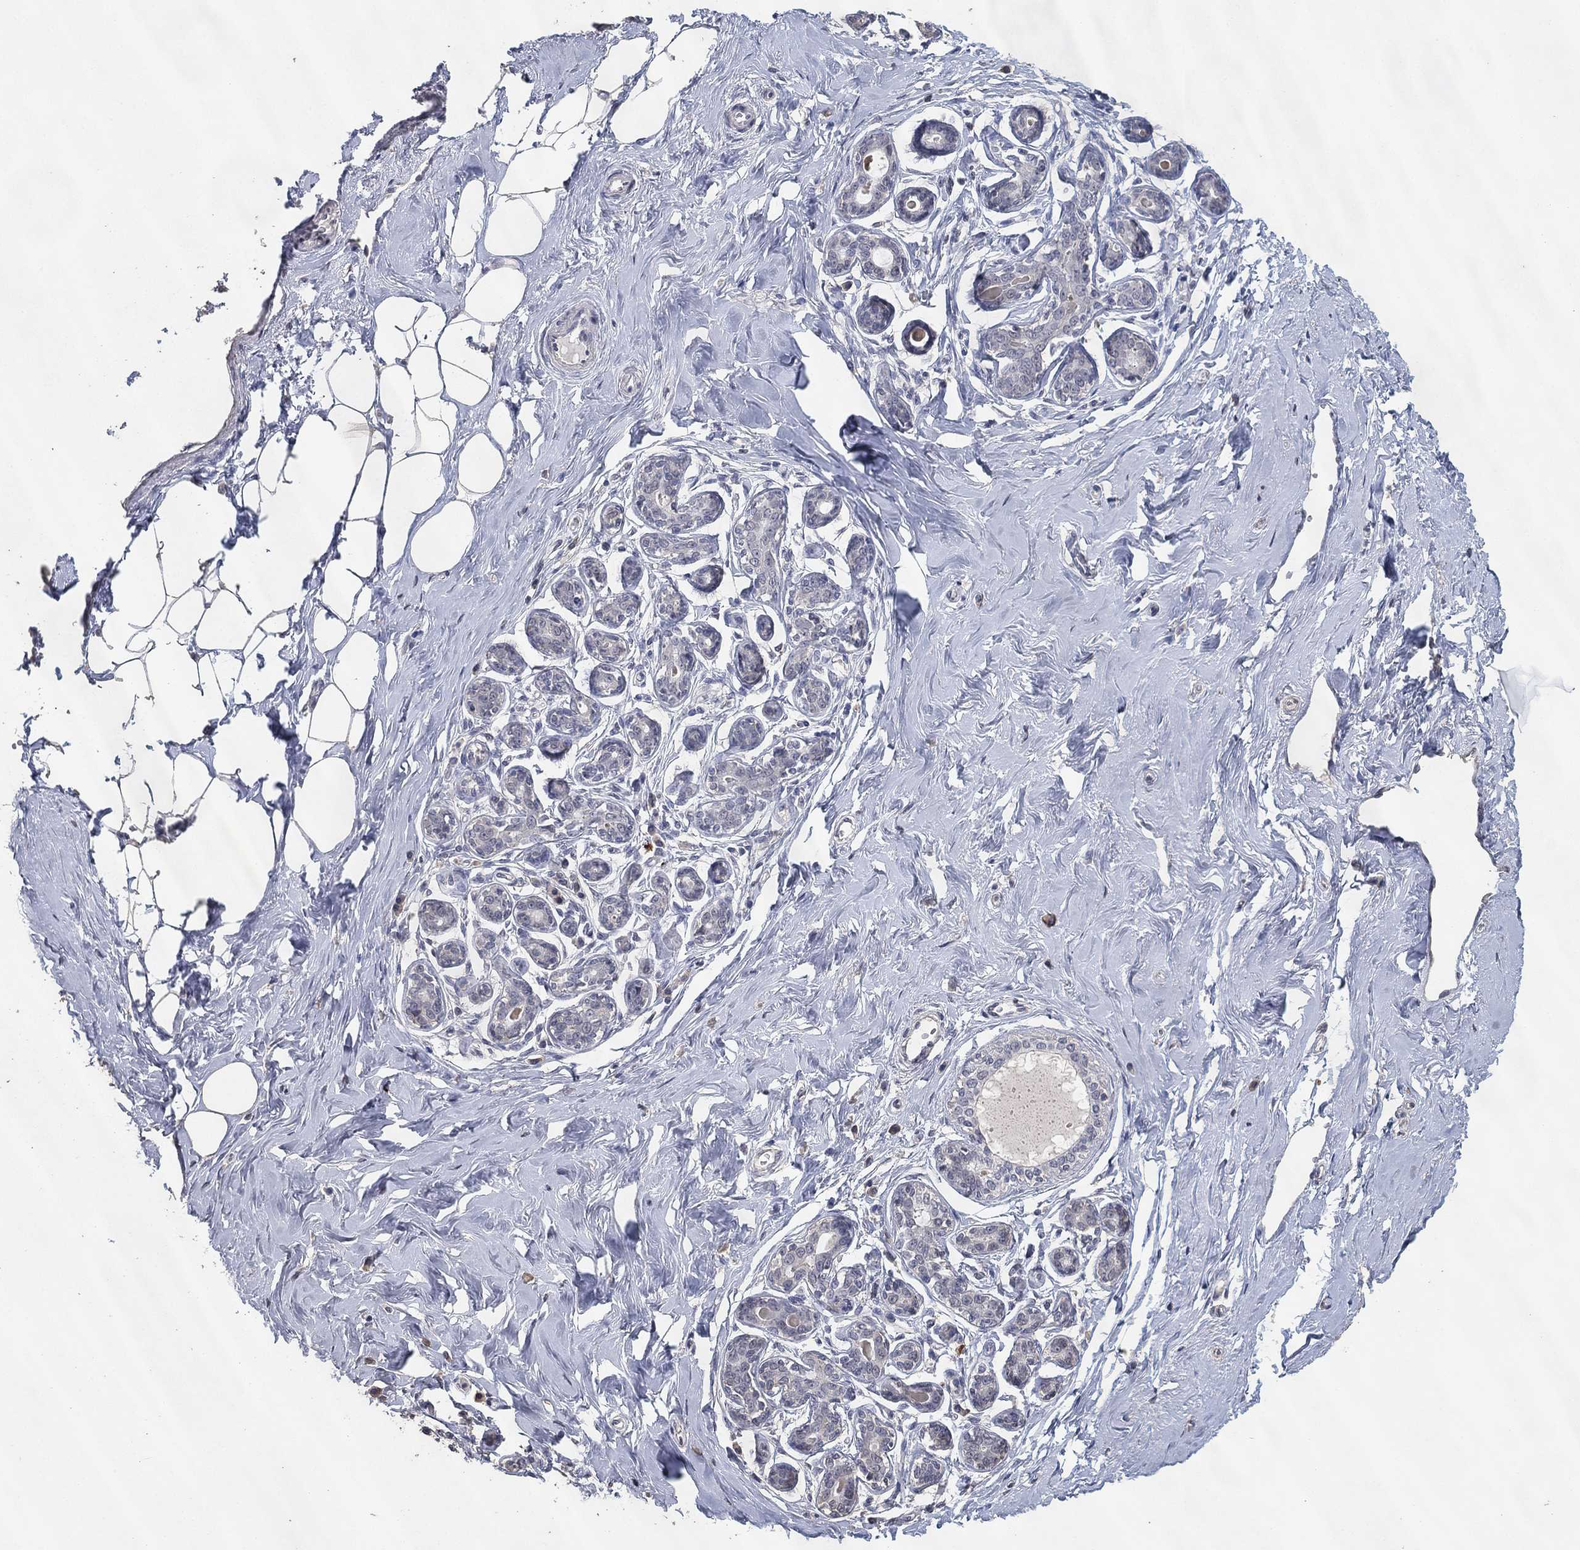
{"staining": {"intensity": "negative", "quantity": "none", "location": "none"}, "tissue": "breast", "cell_type": "Adipocytes", "image_type": "normal", "snomed": [{"axis": "morphology", "description": "Normal tissue, NOS"}, {"axis": "topography", "description": "Skin"}, {"axis": "topography", "description": "Breast"}], "caption": "Breast was stained to show a protein in brown. There is no significant expression in adipocytes. (DAB (3,3'-diaminobenzidine) IHC, high magnification).", "gene": "DSG1", "patient": {"sex": "female", "age": 43}}